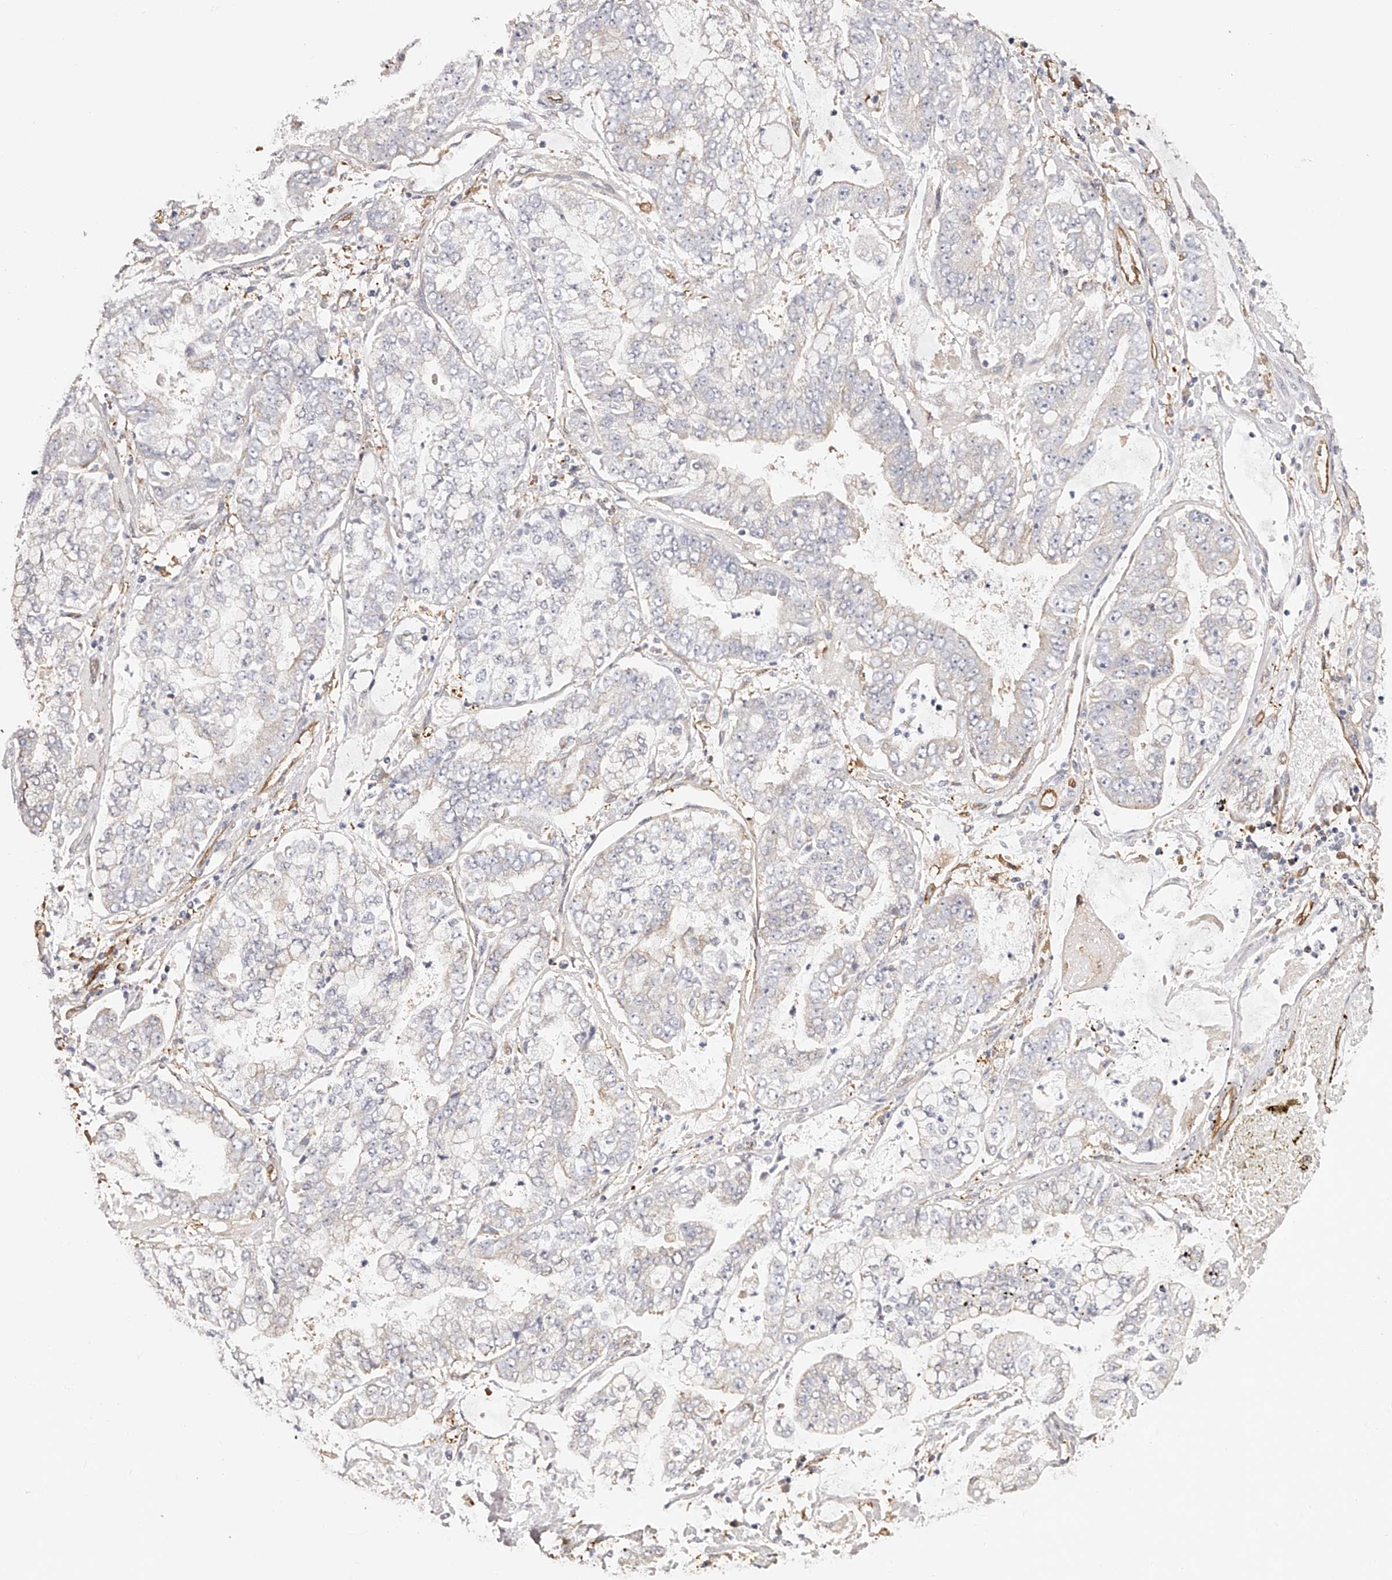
{"staining": {"intensity": "weak", "quantity": "<25%", "location": "cytoplasmic/membranous"}, "tissue": "stomach cancer", "cell_type": "Tumor cells", "image_type": "cancer", "snomed": [{"axis": "morphology", "description": "Adenocarcinoma, NOS"}, {"axis": "topography", "description": "Stomach"}], "caption": "Tumor cells are negative for brown protein staining in stomach cancer. The staining is performed using DAB brown chromogen with nuclei counter-stained in using hematoxylin.", "gene": "LAP3", "patient": {"sex": "male", "age": 76}}